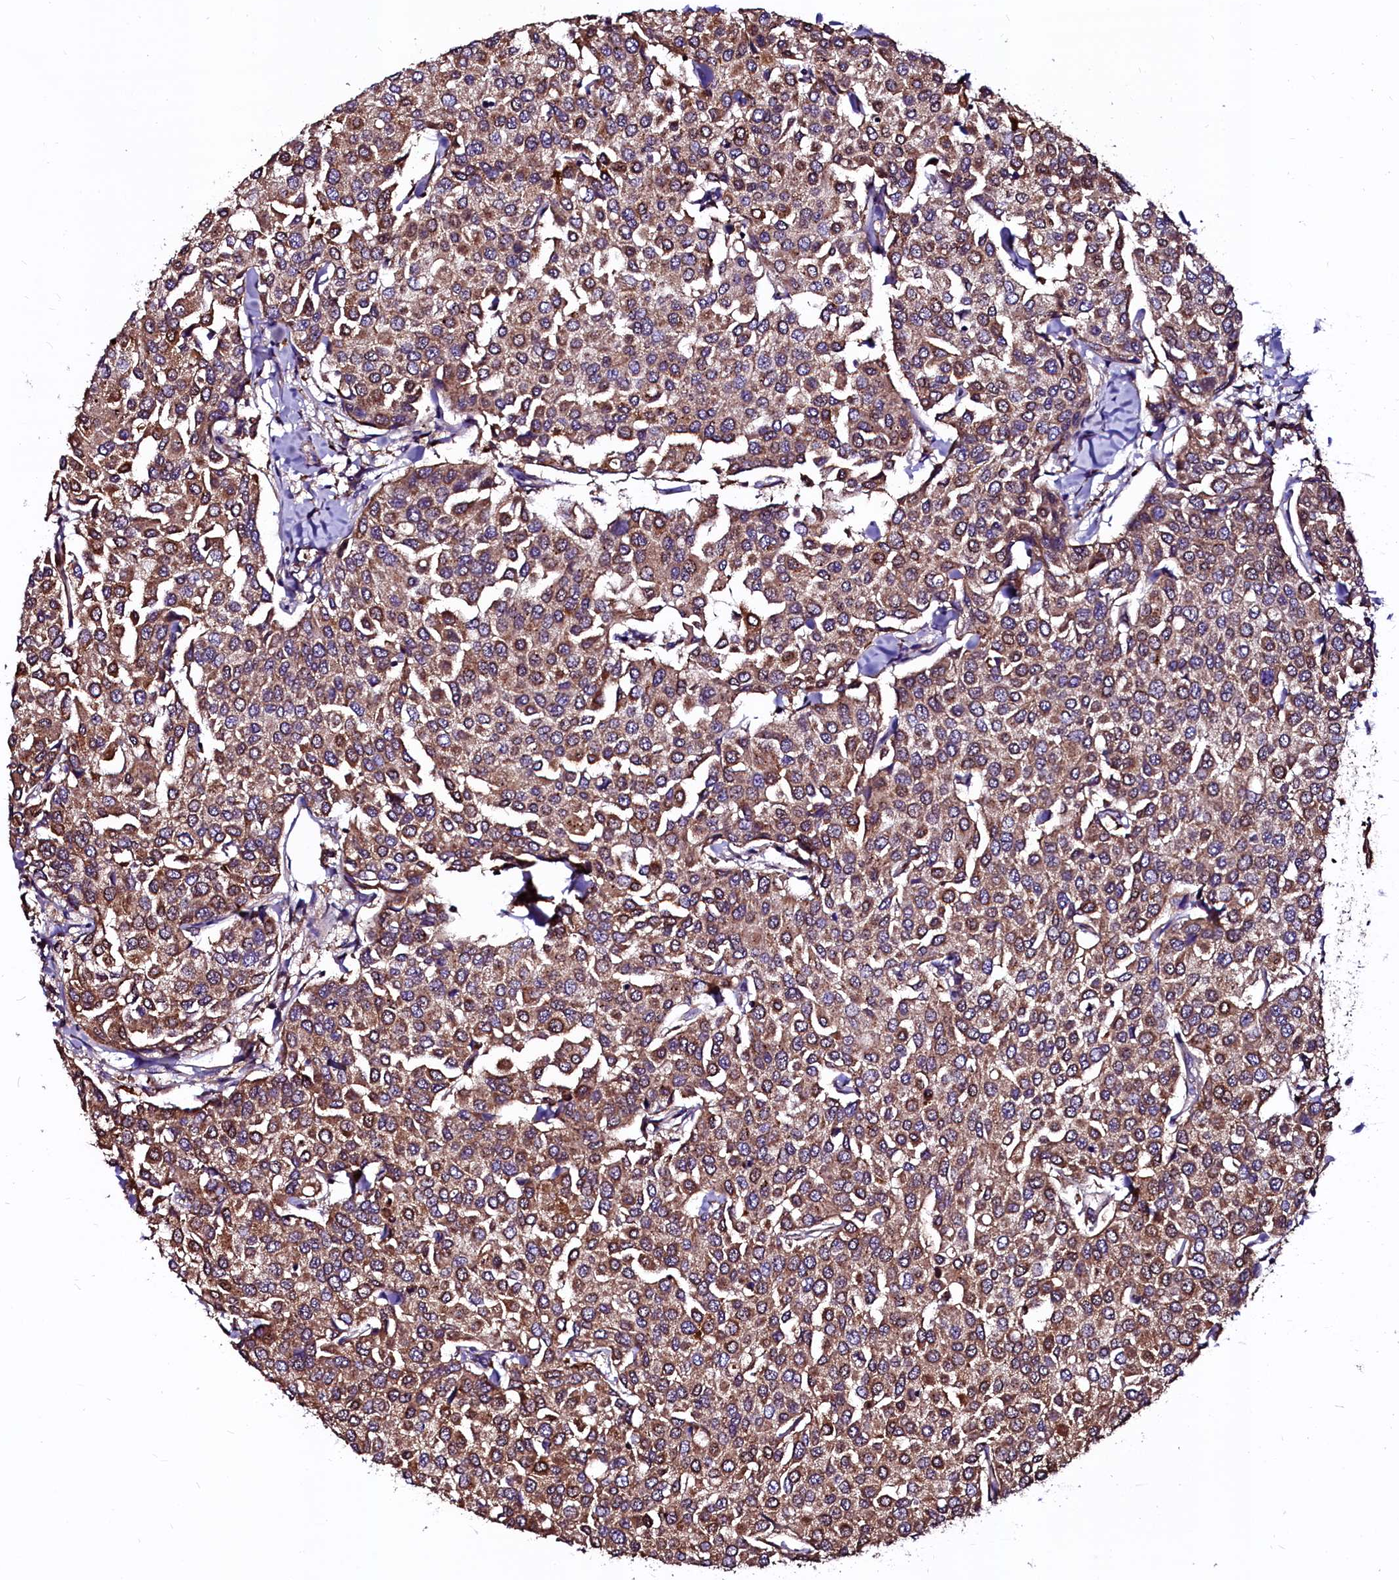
{"staining": {"intensity": "moderate", "quantity": ">75%", "location": "cytoplasmic/membranous,nuclear"}, "tissue": "breast cancer", "cell_type": "Tumor cells", "image_type": "cancer", "snomed": [{"axis": "morphology", "description": "Duct carcinoma"}, {"axis": "topography", "description": "Breast"}], "caption": "The immunohistochemical stain shows moderate cytoplasmic/membranous and nuclear positivity in tumor cells of breast cancer (infiltrating ductal carcinoma) tissue. (brown staining indicates protein expression, while blue staining denotes nuclei).", "gene": "N4BP1", "patient": {"sex": "female", "age": 55}}